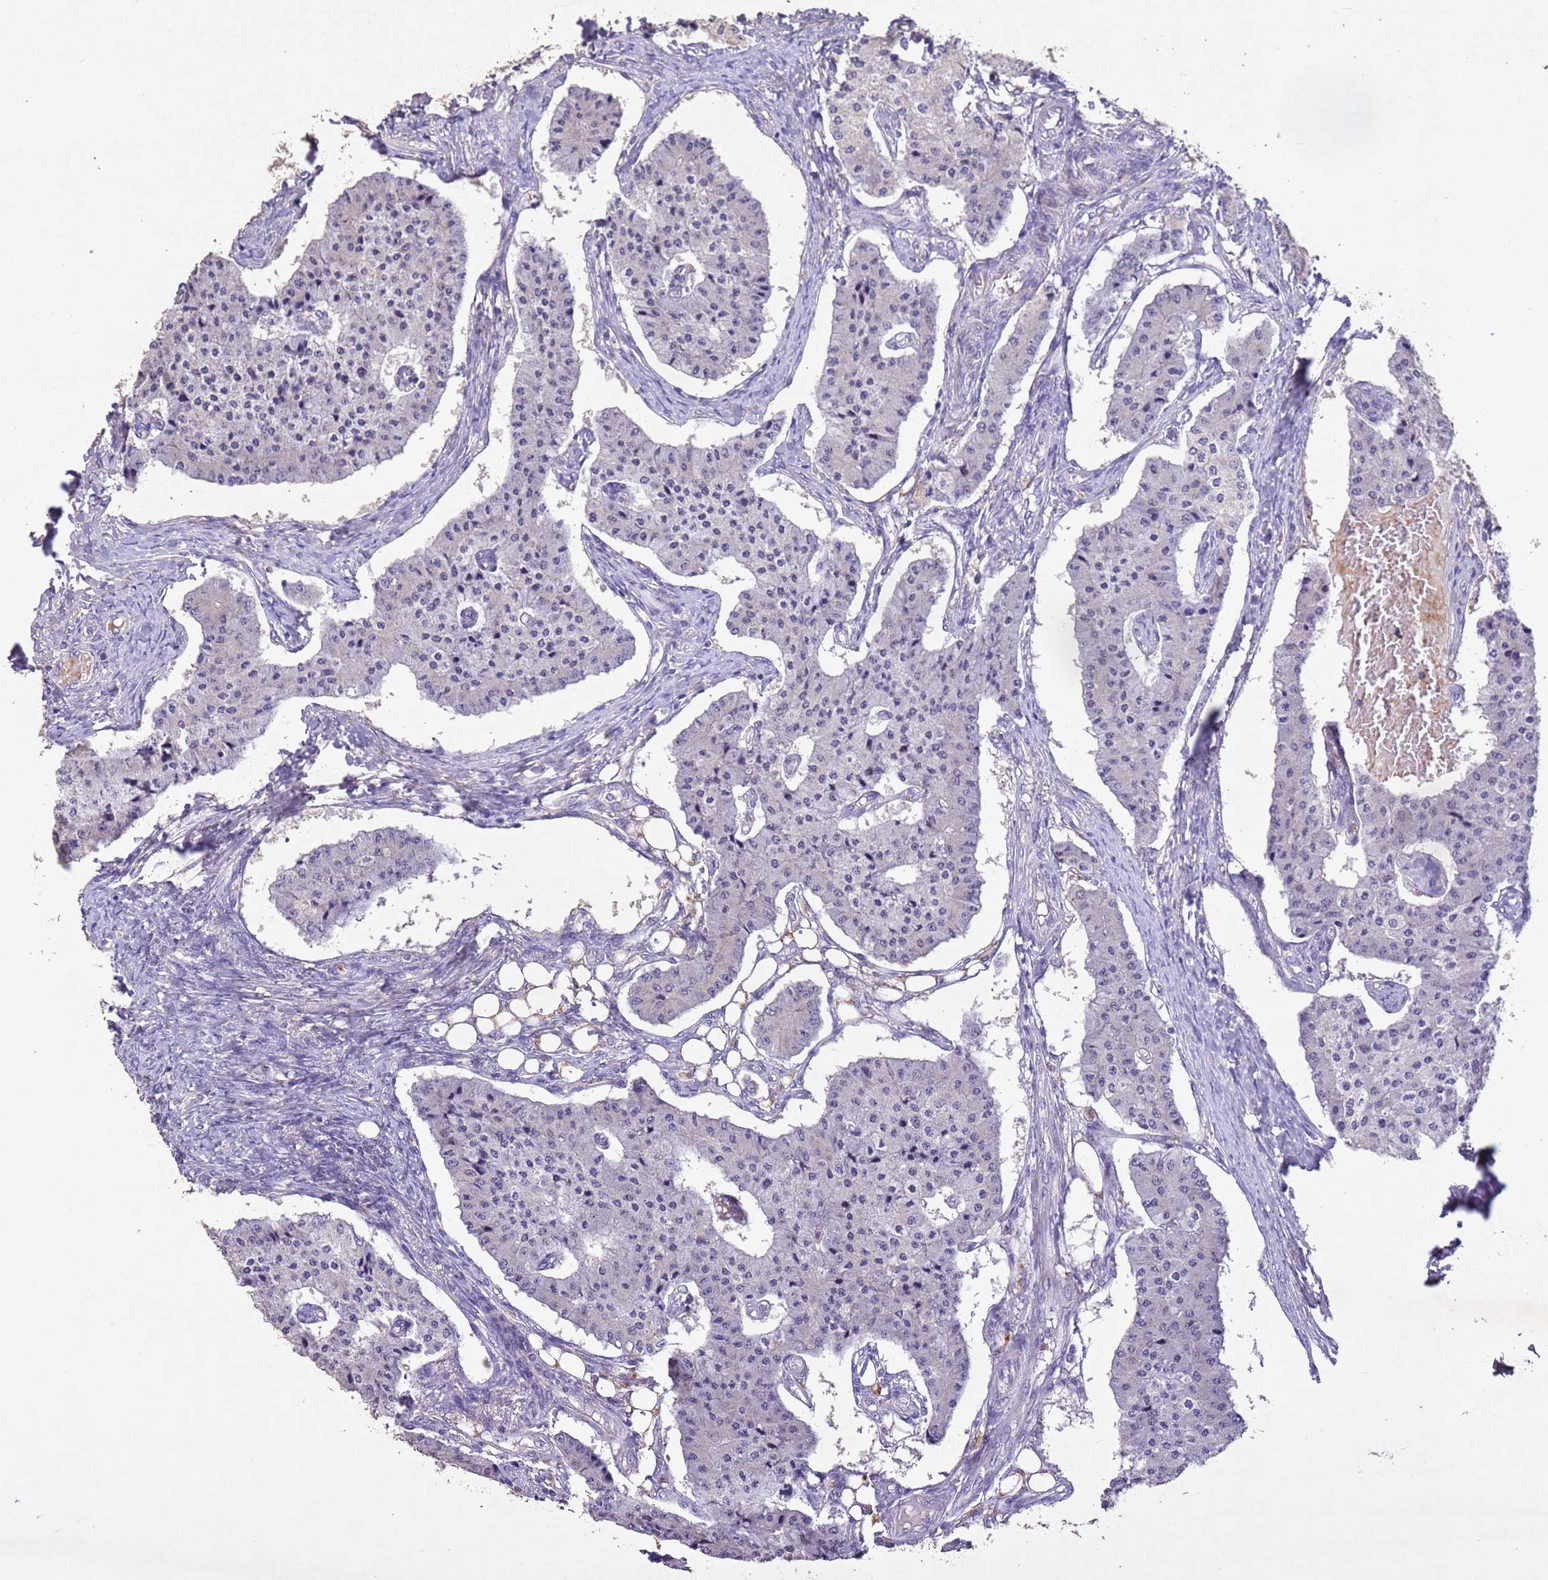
{"staining": {"intensity": "negative", "quantity": "none", "location": "none"}, "tissue": "carcinoid", "cell_type": "Tumor cells", "image_type": "cancer", "snomed": [{"axis": "morphology", "description": "Carcinoid, malignant, NOS"}, {"axis": "topography", "description": "Colon"}], "caption": "A histopathology image of human carcinoid (malignant) is negative for staining in tumor cells.", "gene": "NLRP11", "patient": {"sex": "female", "age": 52}}